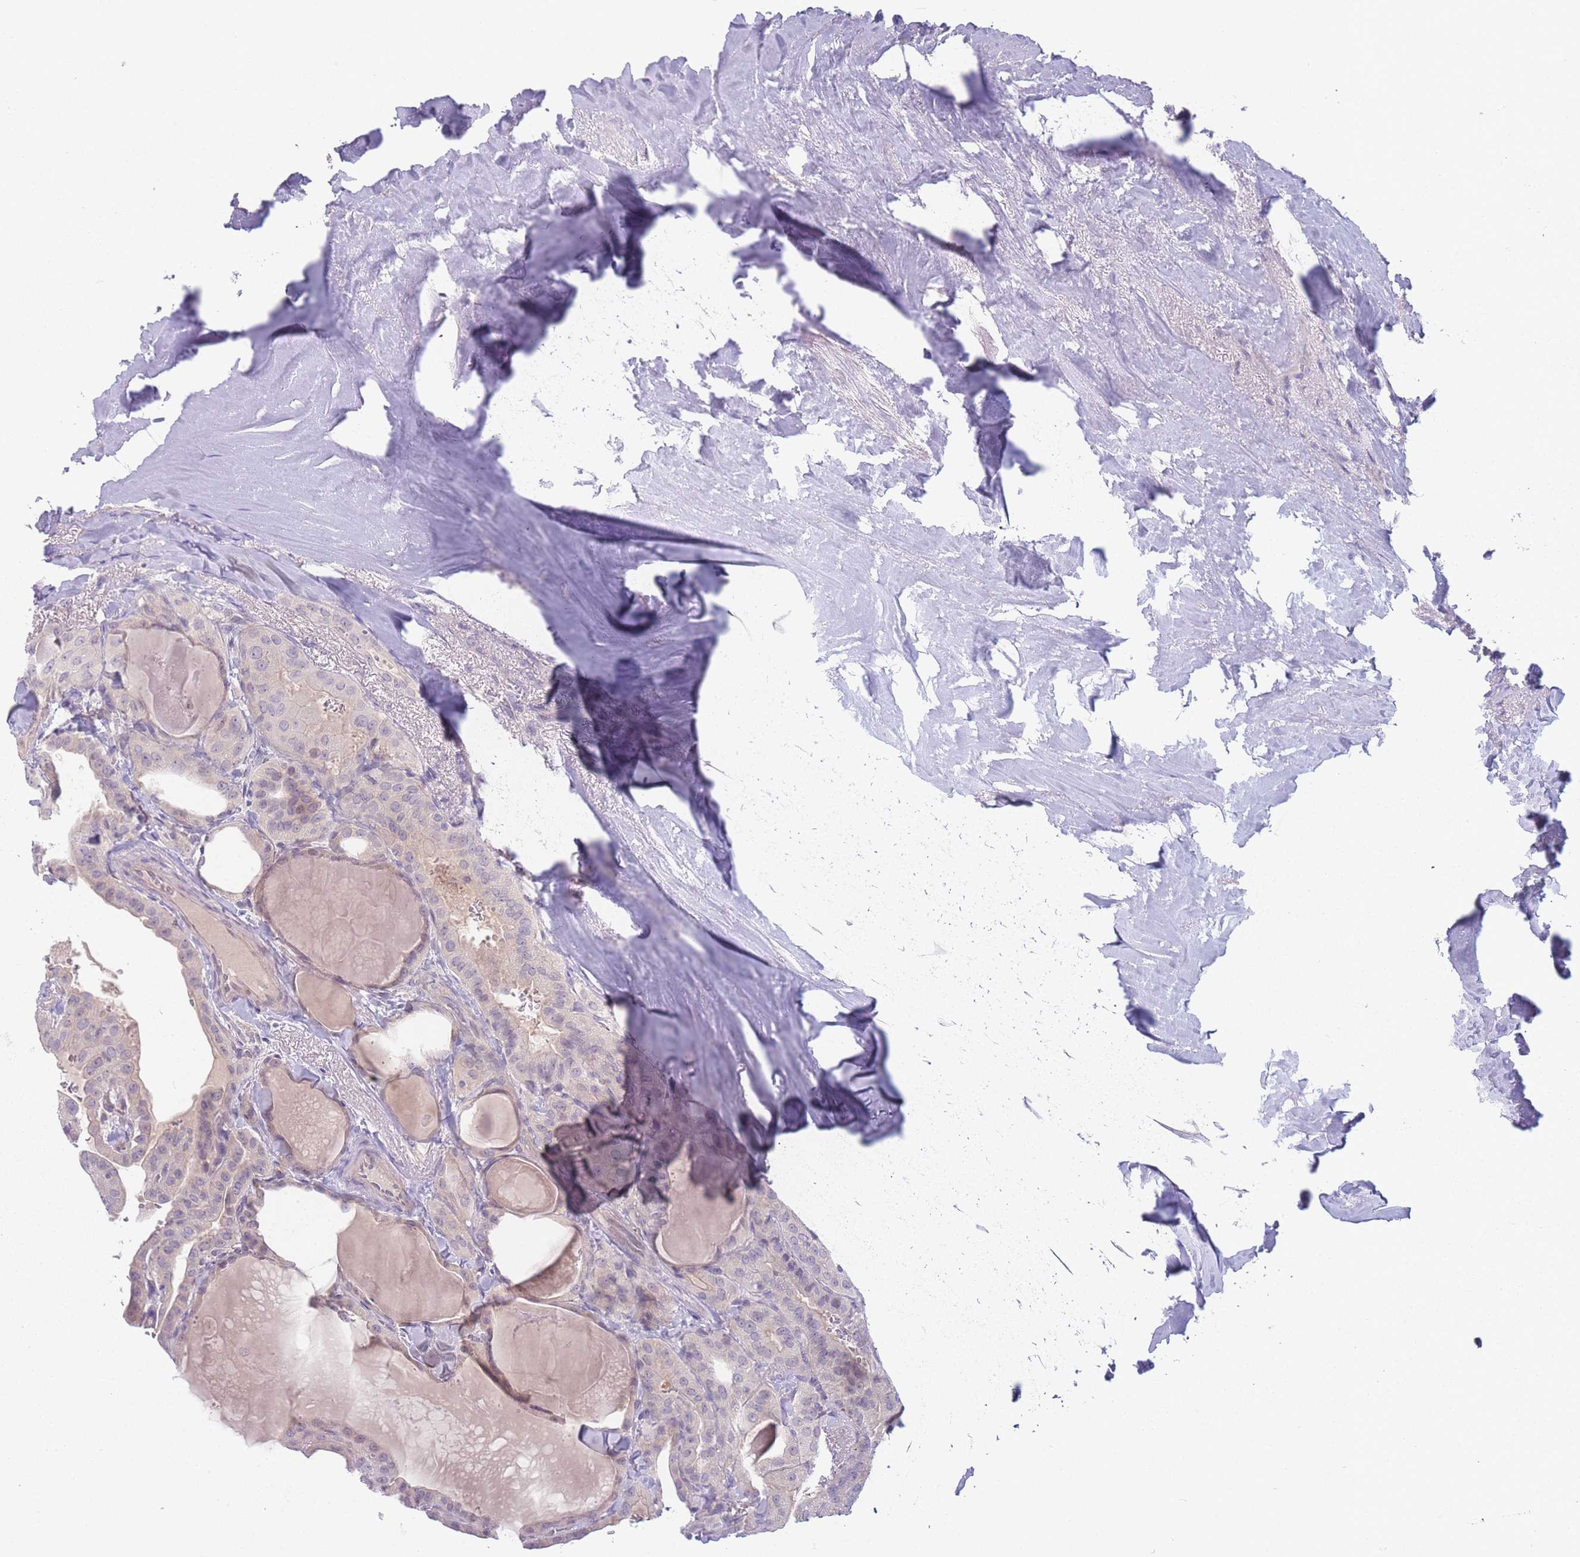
{"staining": {"intensity": "negative", "quantity": "none", "location": "none"}, "tissue": "thyroid cancer", "cell_type": "Tumor cells", "image_type": "cancer", "snomed": [{"axis": "morphology", "description": "Papillary adenocarcinoma, NOS"}, {"axis": "topography", "description": "Thyroid gland"}], "caption": "There is no significant staining in tumor cells of papillary adenocarcinoma (thyroid). (Stains: DAB immunohistochemistry (IHC) with hematoxylin counter stain, Microscopy: brightfield microscopy at high magnification).", "gene": "SPHKAP", "patient": {"sex": "male", "age": 52}}